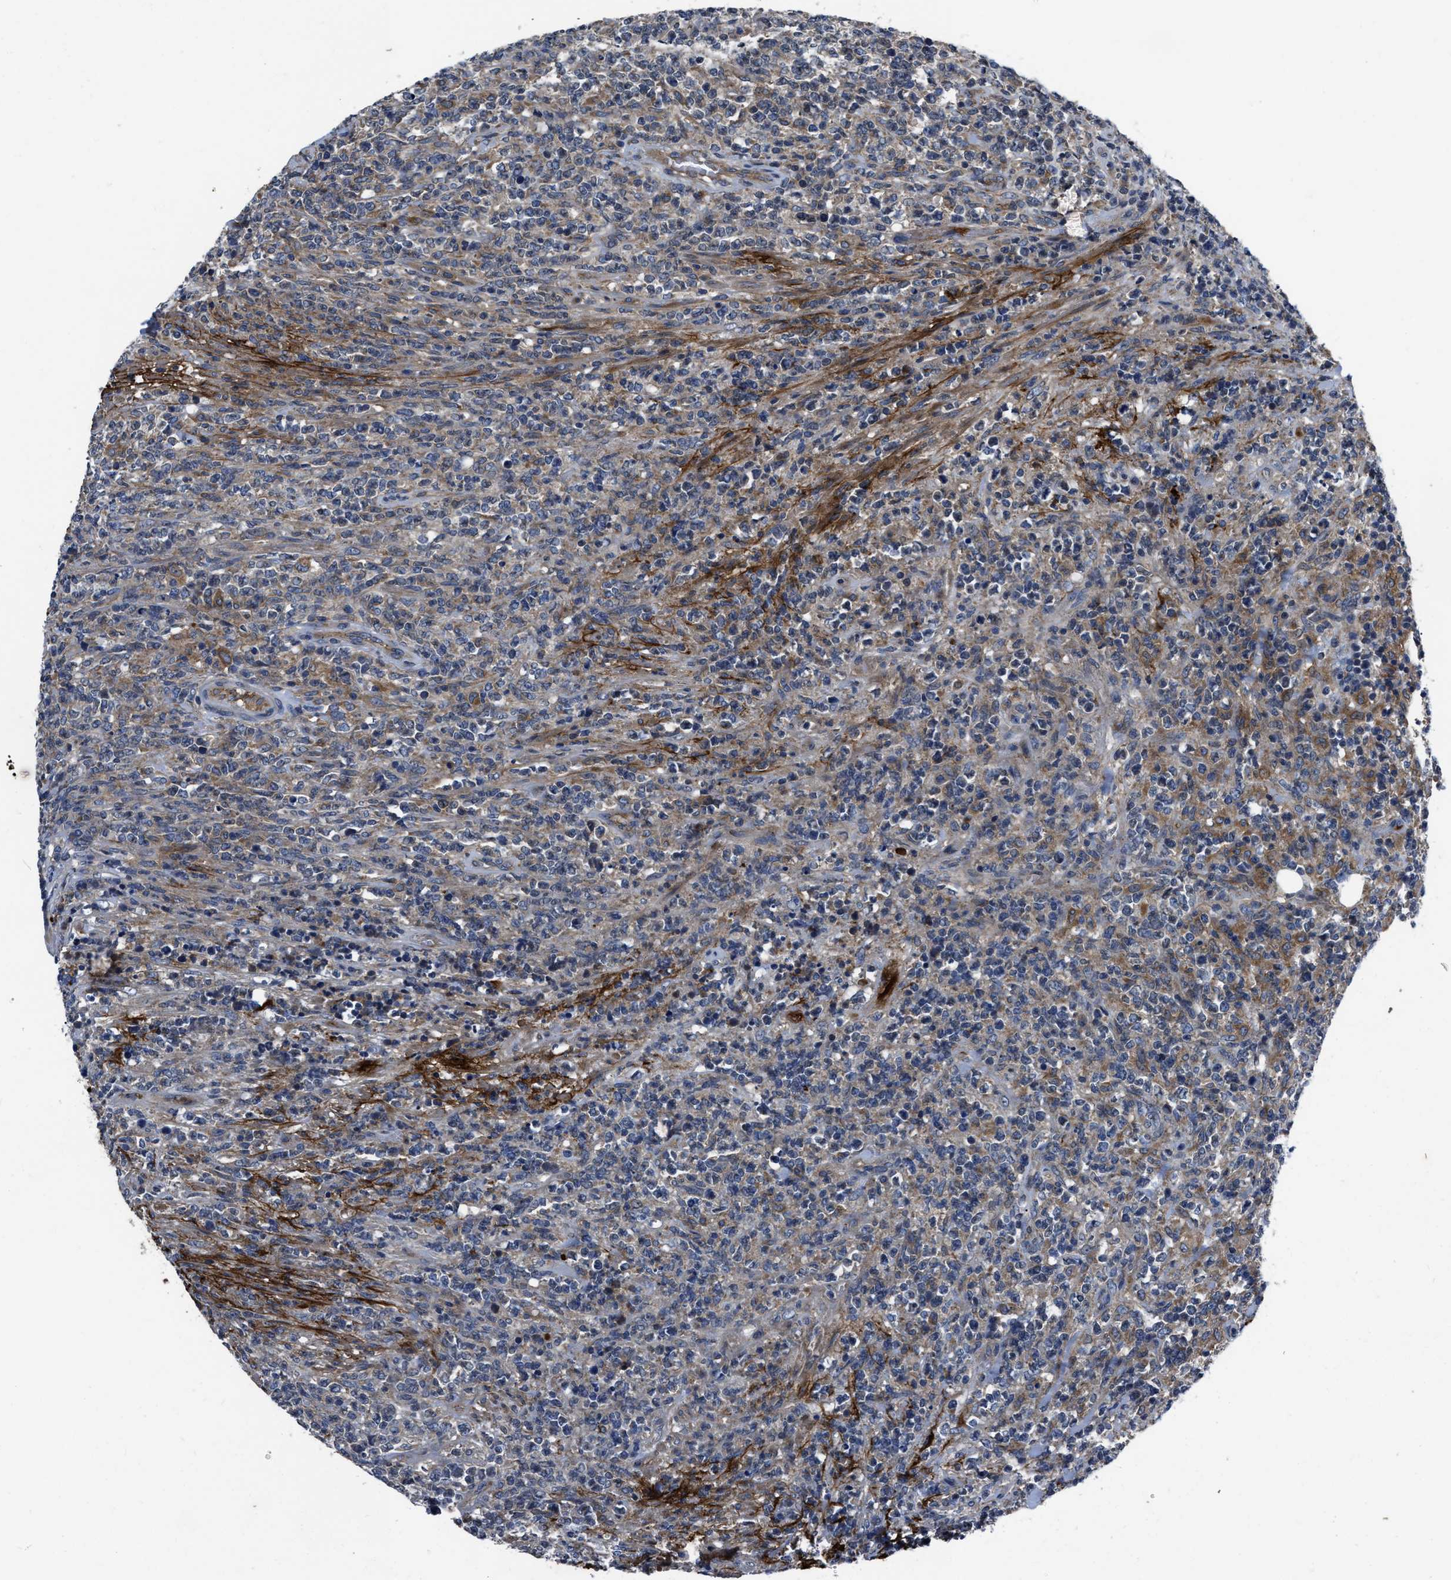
{"staining": {"intensity": "negative", "quantity": "none", "location": "none"}, "tissue": "lymphoma", "cell_type": "Tumor cells", "image_type": "cancer", "snomed": [{"axis": "morphology", "description": "Malignant lymphoma, non-Hodgkin's type, High grade"}, {"axis": "topography", "description": "Soft tissue"}], "caption": "Lymphoma was stained to show a protein in brown. There is no significant positivity in tumor cells.", "gene": "ERC1", "patient": {"sex": "male", "age": 18}}